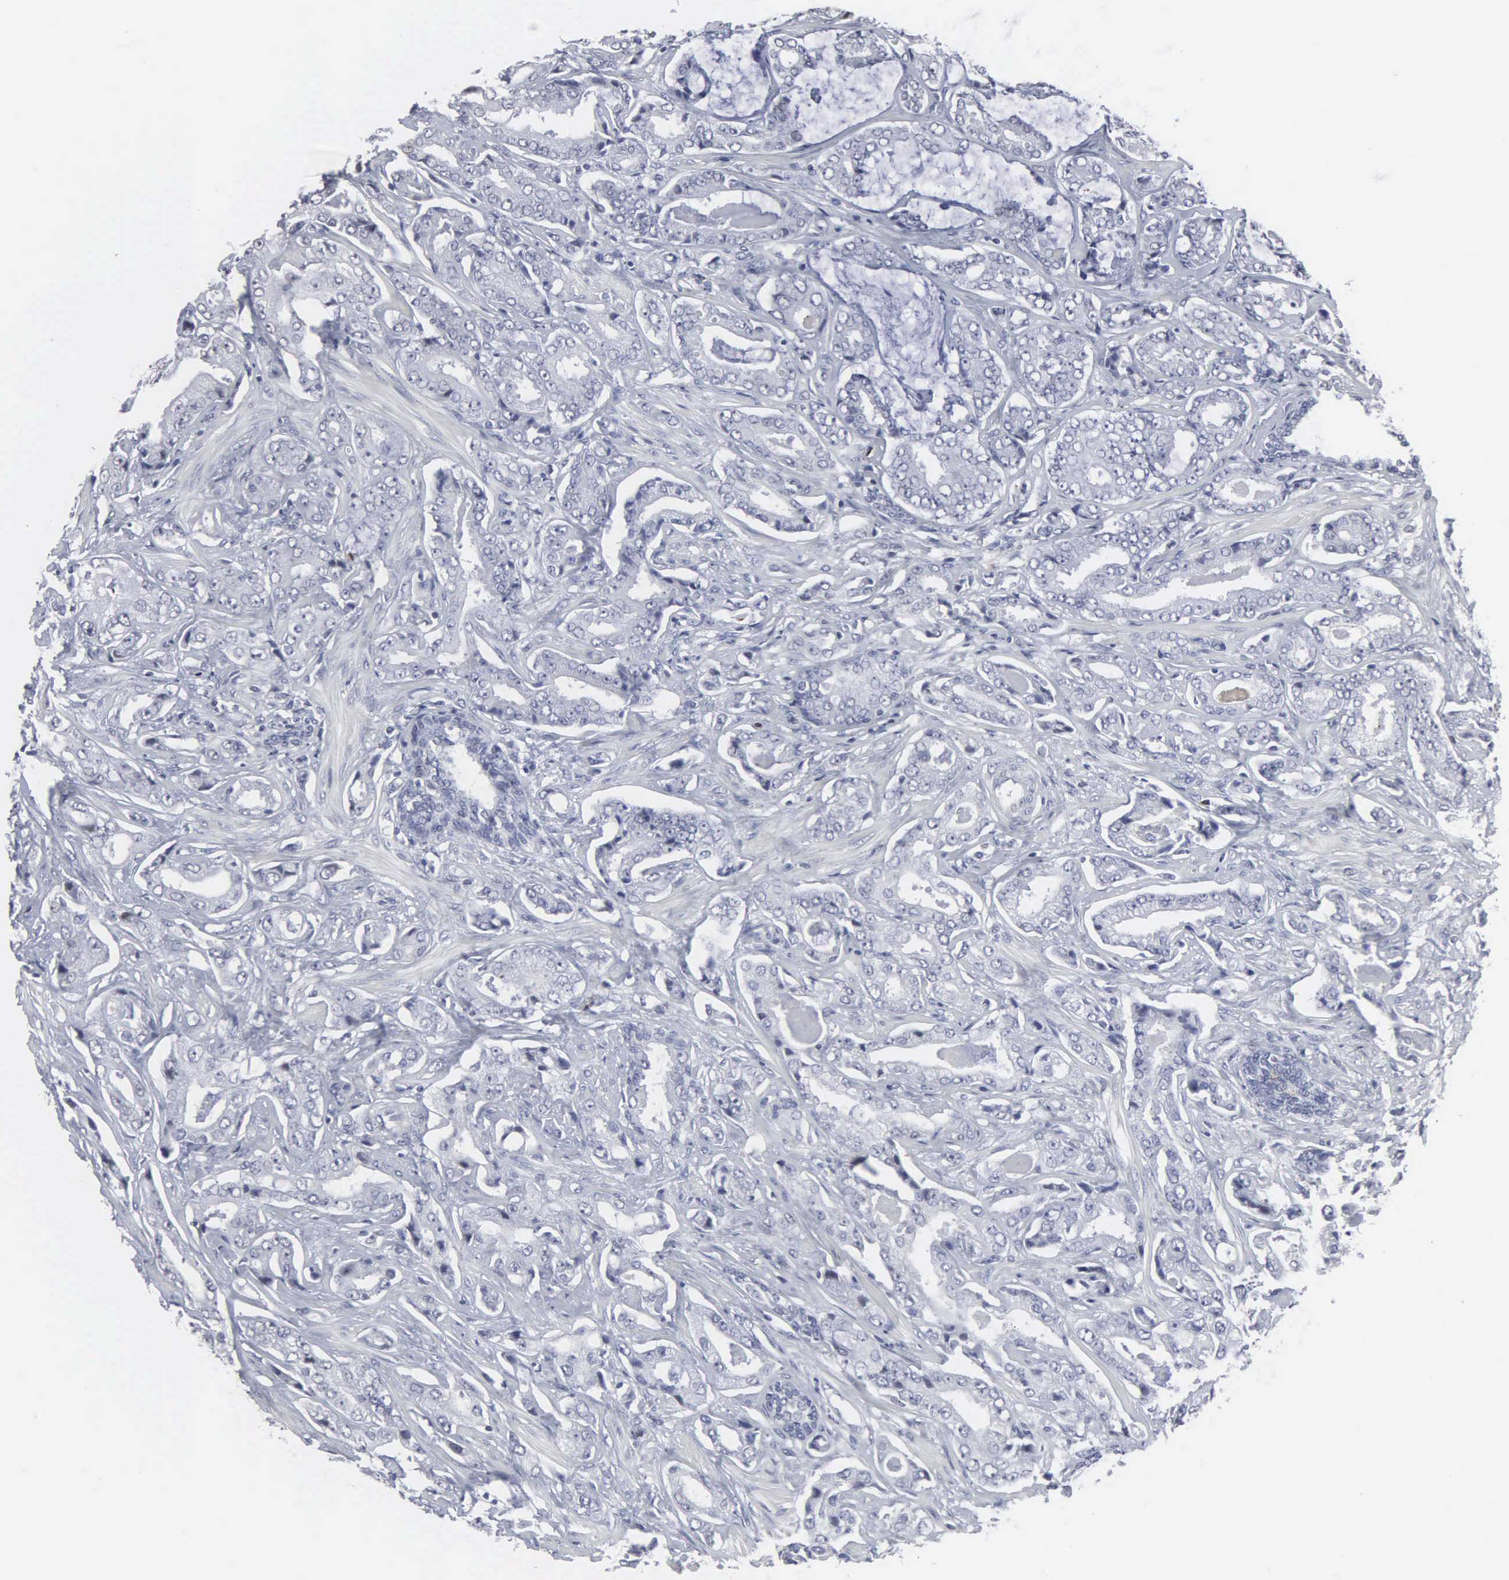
{"staining": {"intensity": "negative", "quantity": "none", "location": "none"}, "tissue": "prostate cancer", "cell_type": "Tumor cells", "image_type": "cancer", "snomed": [{"axis": "morphology", "description": "Adenocarcinoma, Low grade"}, {"axis": "topography", "description": "Prostate"}], "caption": "Tumor cells are negative for brown protein staining in prostate cancer (low-grade adenocarcinoma).", "gene": "SPIN3", "patient": {"sex": "male", "age": 65}}